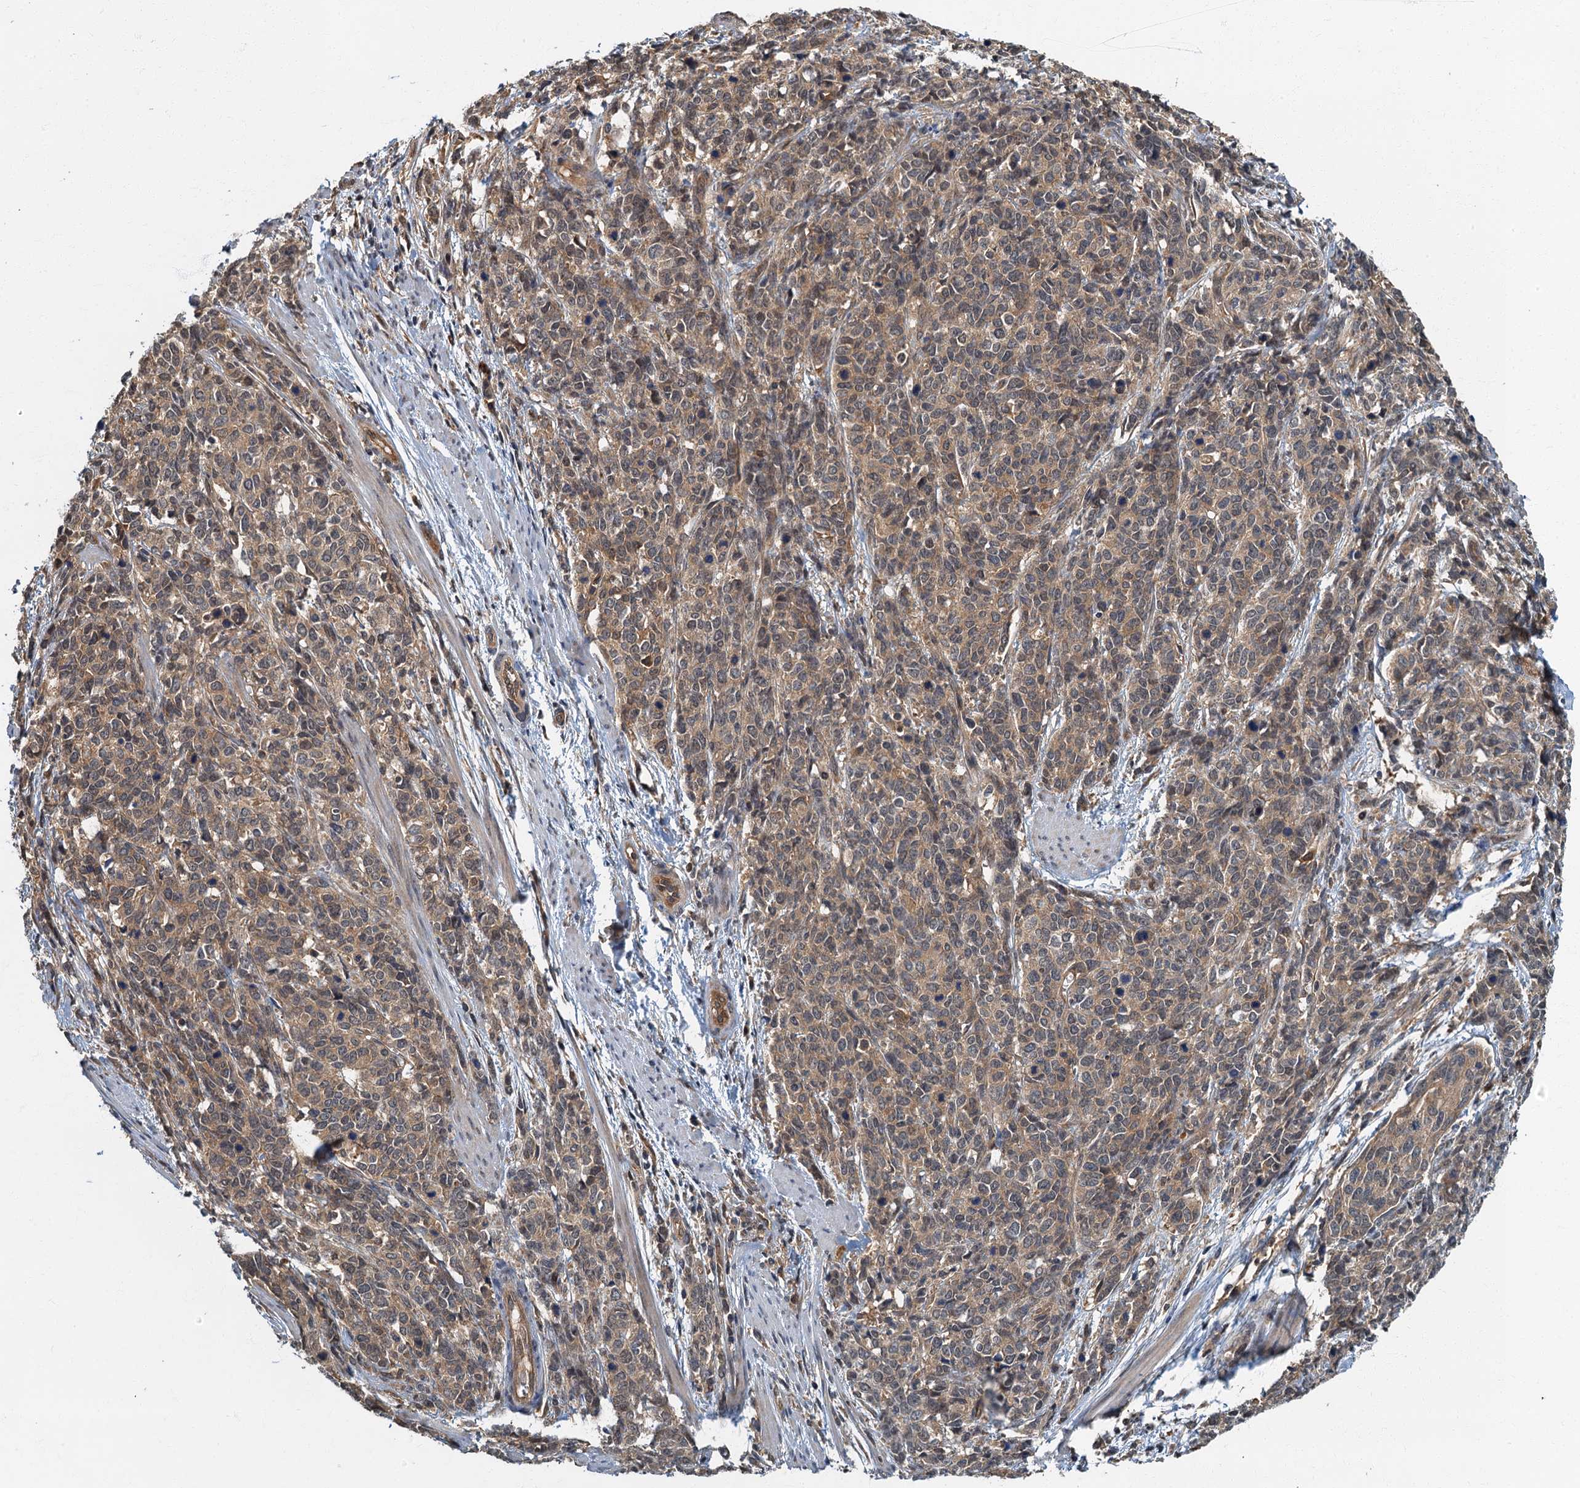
{"staining": {"intensity": "weak", "quantity": ">75%", "location": "cytoplasmic/membranous,nuclear"}, "tissue": "cervical cancer", "cell_type": "Tumor cells", "image_type": "cancer", "snomed": [{"axis": "morphology", "description": "Squamous cell carcinoma, NOS"}, {"axis": "topography", "description": "Cervix"}], "caption": "A micrograph of human squamous cell carcinoma (cervical) stained for a protein reveals weak cytoplasmic/membranous and nuclear brown staining in tumor cells.", "gene": "TBCK", "patient": {"sex": "female", "age": 60}}